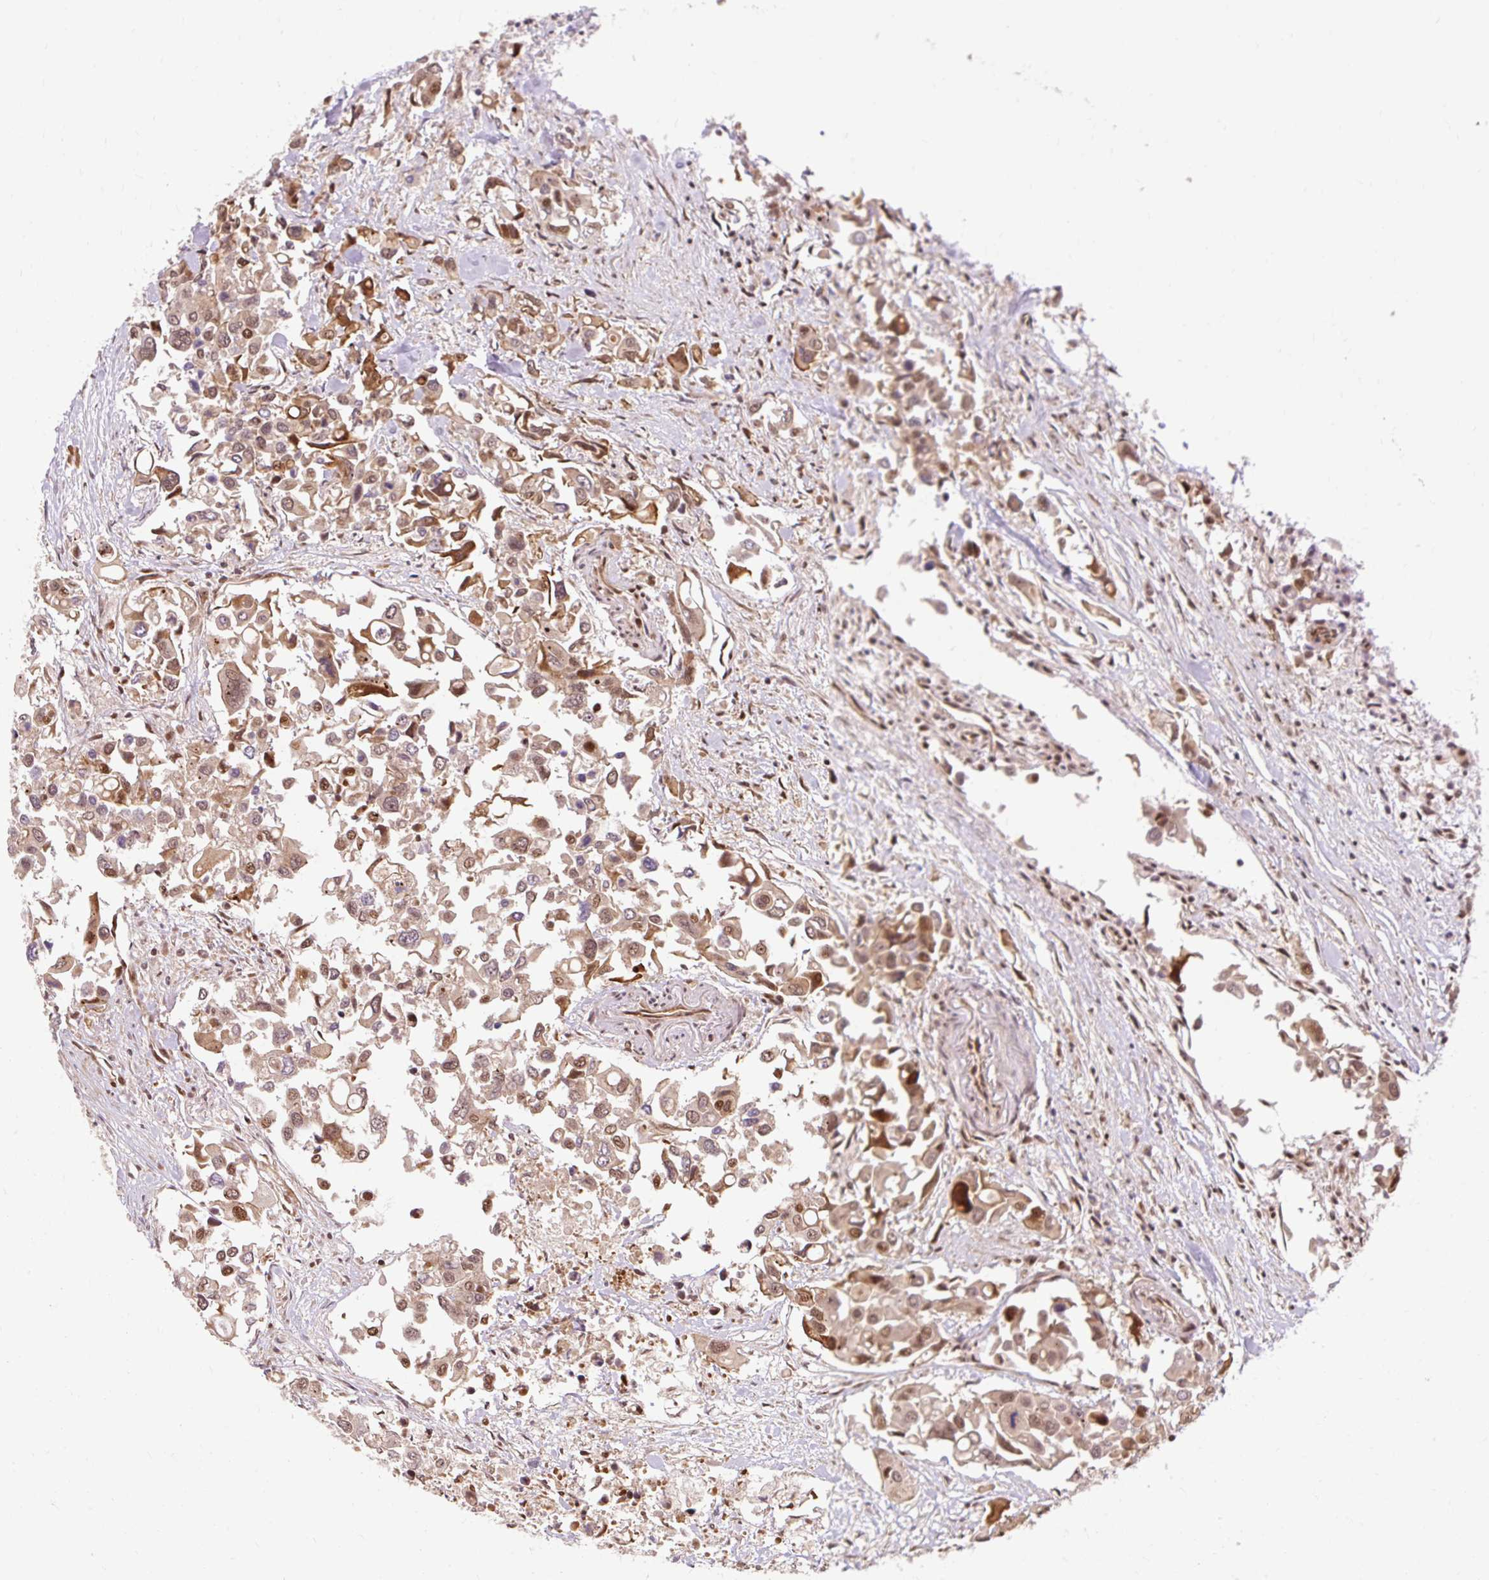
{"staining": {"intensity": "moderate", "quantity": ">75%", "location": "nuclear"}, "tissue": "colorectal cancer", "cell_type": "Tumor cells", "image_type": "cancer", "snomed": [{"axis": "morphology", "description": "Adenocarcinoma, NOS"}, {"axis": "topography", "description": "Colon"}], "caption": "IHC image of neoplastic tissue: adenocarcinoma (colorectal) stained using immunohistochemistry displays medium levels of moderate protein expression localized specifically in the nuclear of tumor cells, appearing as a nuclear brown color.", "gene": "MECOM", "patient": {"sex": "male", "age": 77}}